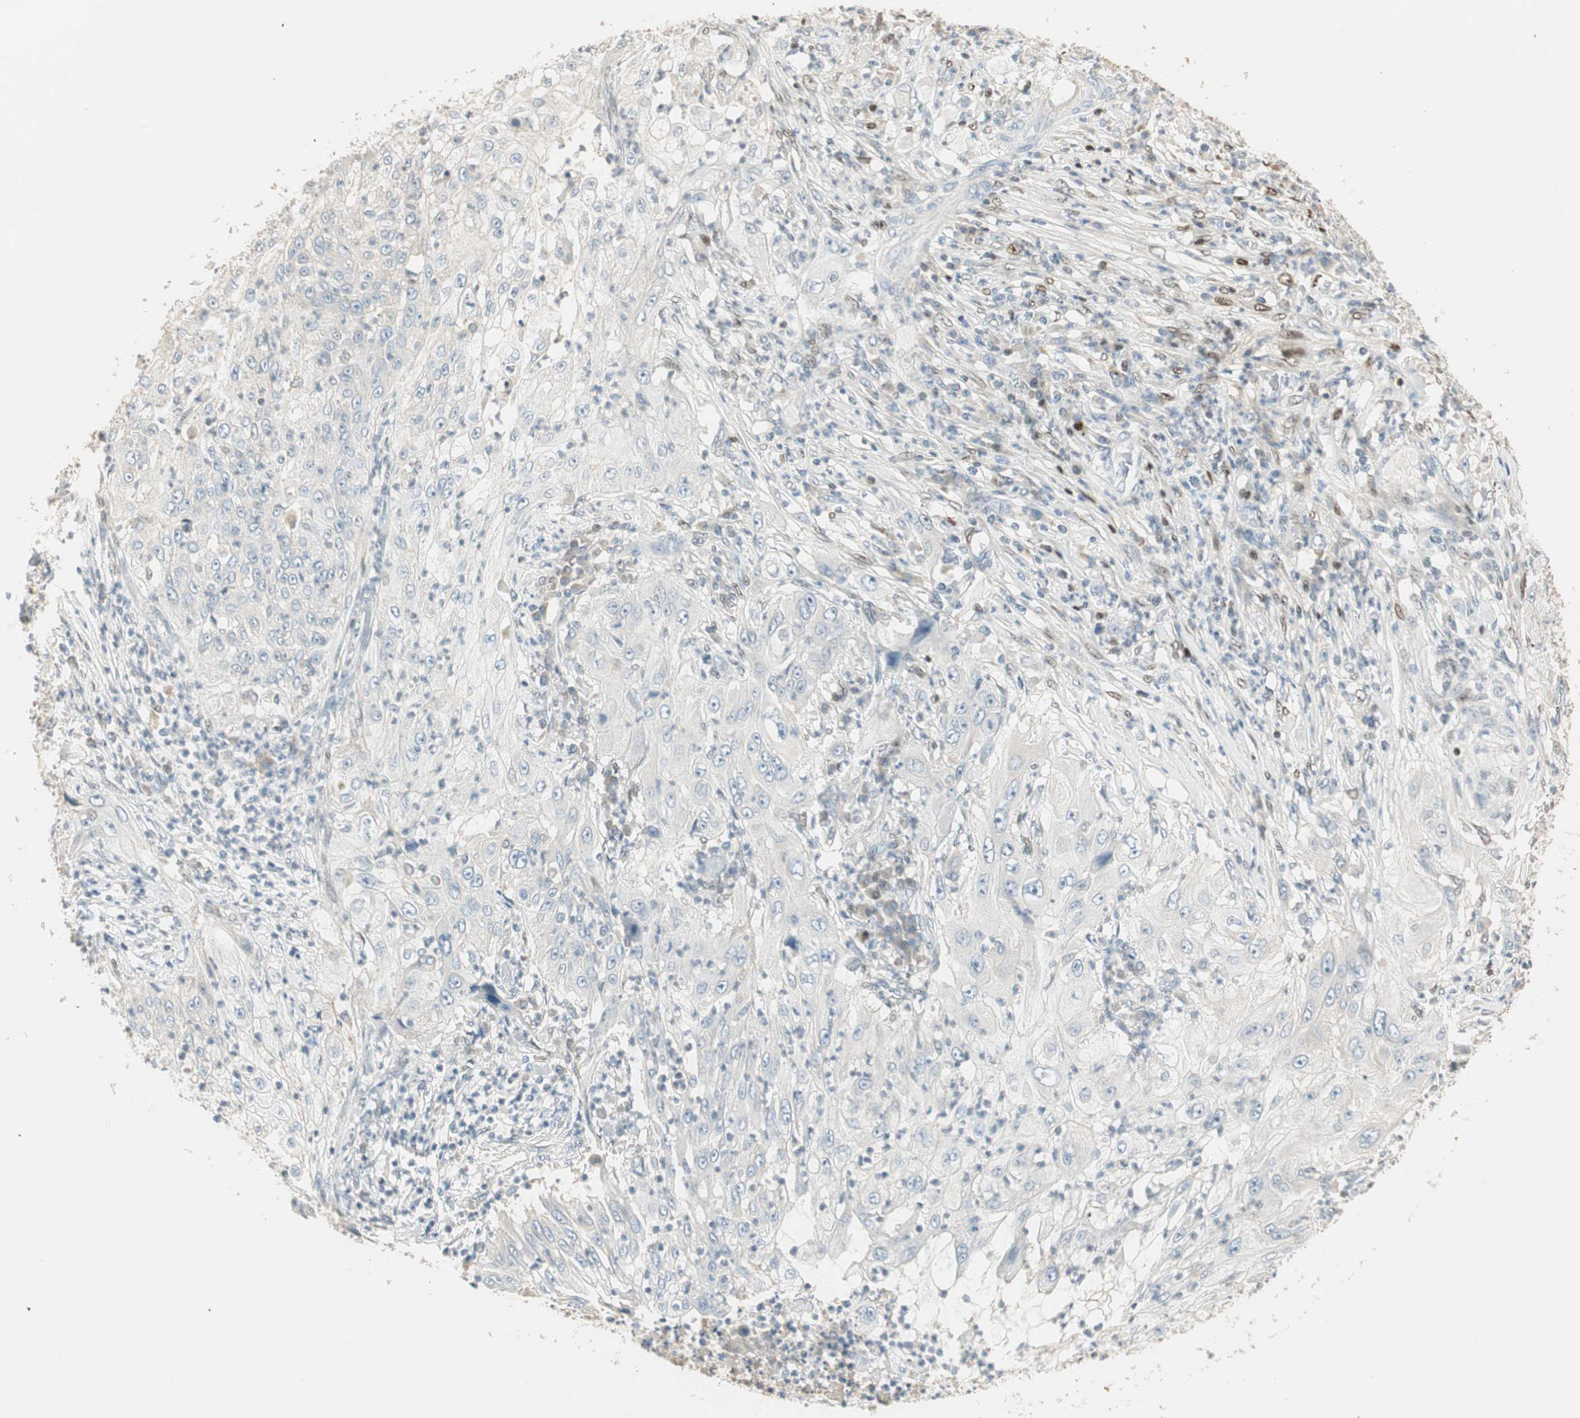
{"staining": {"intensity": "negative", "quantity": "none", "location": "none"}, "tissue": "lung cancer", "cell_type": "Tumor cells", "image_type": "cancer", "snomed": [{"axis": "morphology", "description": "Inflammation, NOS"}, {"axis": "morphology", "description": "Squamous cell carcinoma, NOS"}, {"axis": "topography", "description": "Lymph node"}, {"axis": "topography", "description": "Soft tissue"}, {"axis": "topography", "description": "Lung"}], "caption": "The immunohistochemistry (IHC) image has no significant staining in tumor cells of squamous cell carcinoma (lung) tissue.", "gene": "RUNX2", "patient": {"sex": "male", "age": 66}}